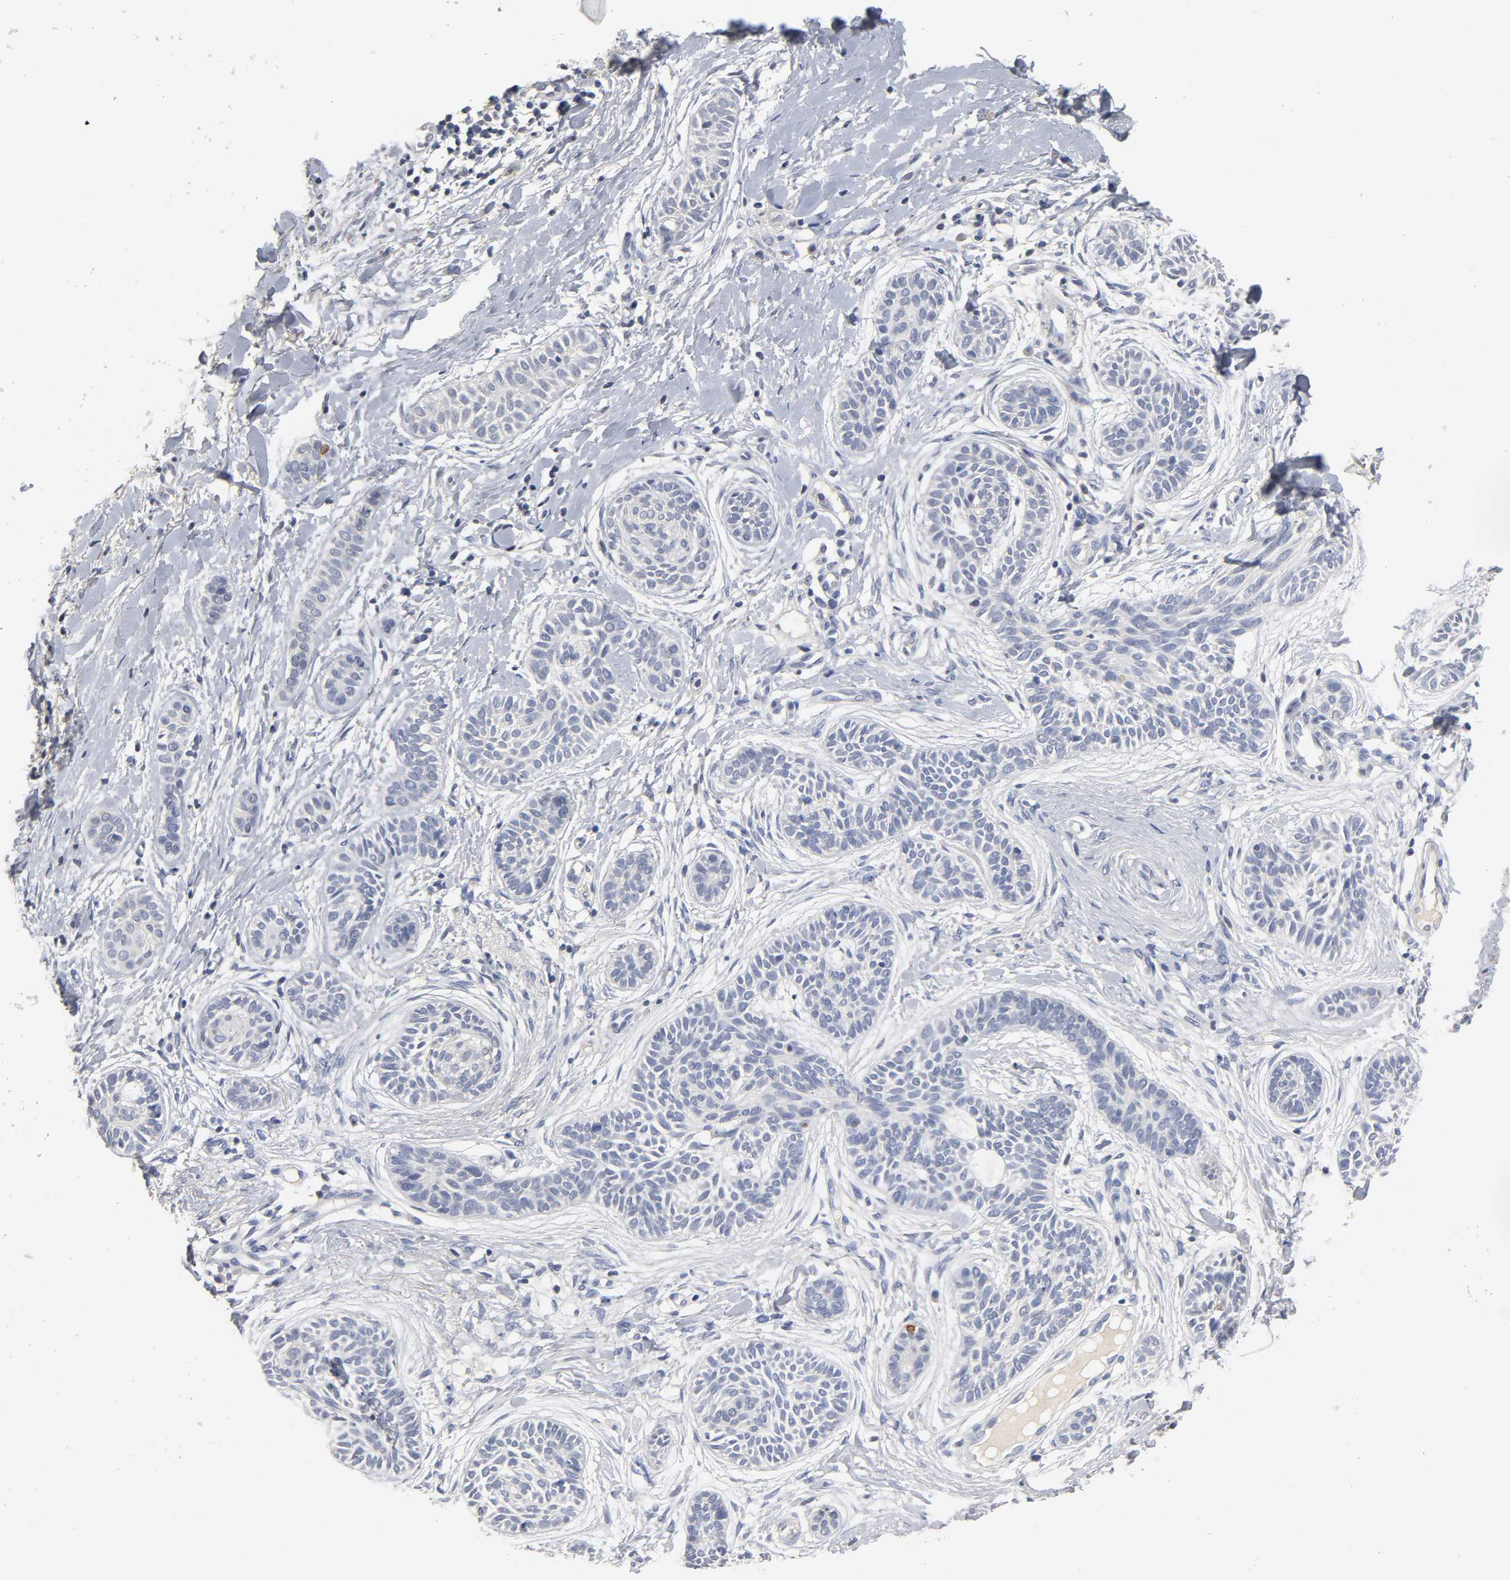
{"staining": {"intensity": "negative", "quantity": "none", "location": "none"}, "tissue": "skin cancer", "cell_type": "Tumor cells", "image_type": "cancer", "snomed": [{"axis": "morphology", "description": "Normal tissue, NOS"}, {"axis": "morphology", "description": "Basal cell carcinoma"}, {"axis": "topography", "description": "Skin"}], "caption": "Tumor cells are negative for brown protein staining in skin cancer (basal cell carcinoma). Nuclei are stained in blue.", "gene": "OVOL1", "patient": {"sex": "male", "age": 63}}